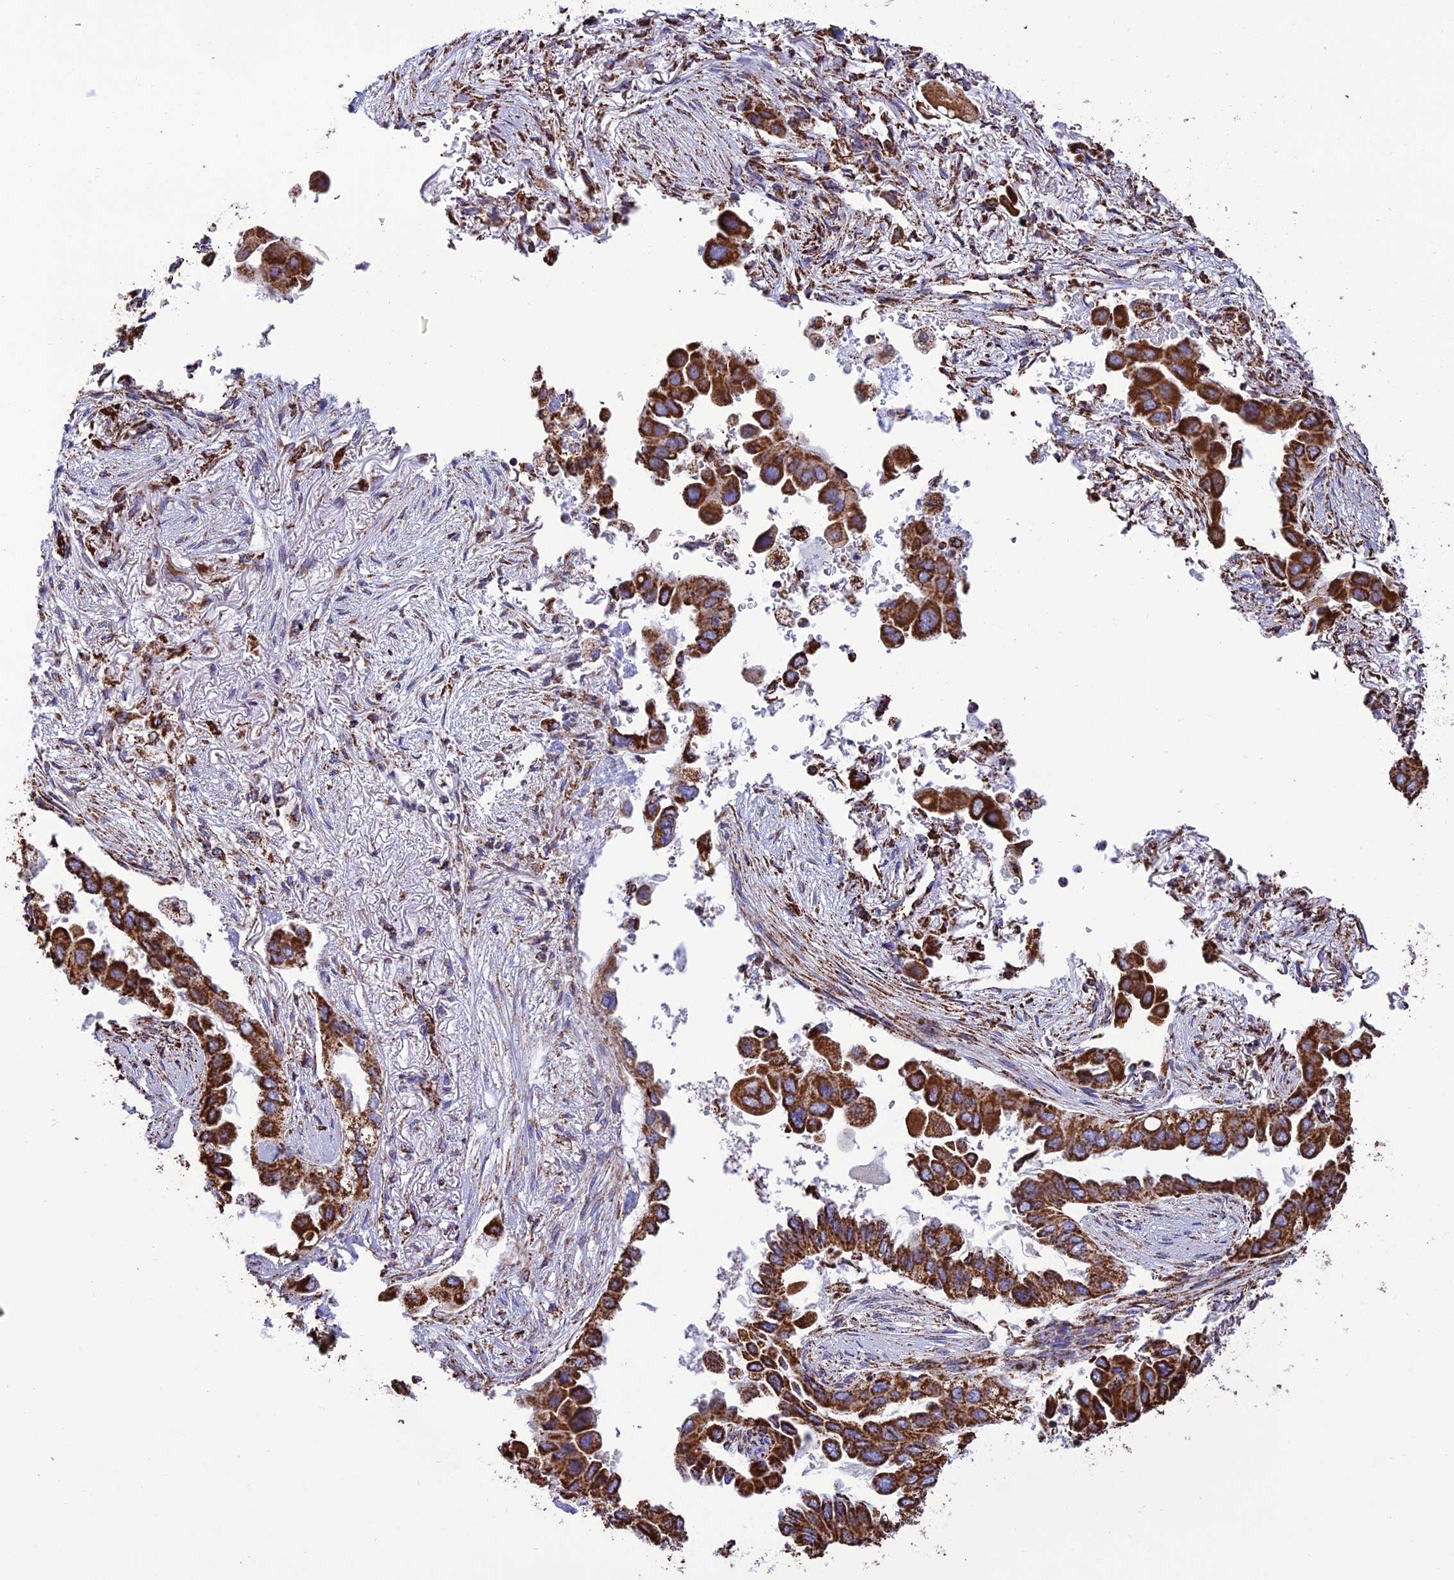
{"staining": {"intensity": "strong", "quantity": ">75%", "location": "cytoplasmic/membranous"}, "tissue": "lung cancer", "cell_type": "Tumor cells", "image_type": "cancer", "snomed": [{"axis": "morphology", "description": "Adenocarcinoma, NOS"}, {"axis": "topography", "description": "Lung"}], "caption": "This is an image of immunohistochemistry (IHC) staining of lung adenocarcinoma, which shows strong expression in the cytoplasmic/membranous of tumor cells.", "gene": "NDUFAF1", "patient": {"sex": "female", "age": 76}}